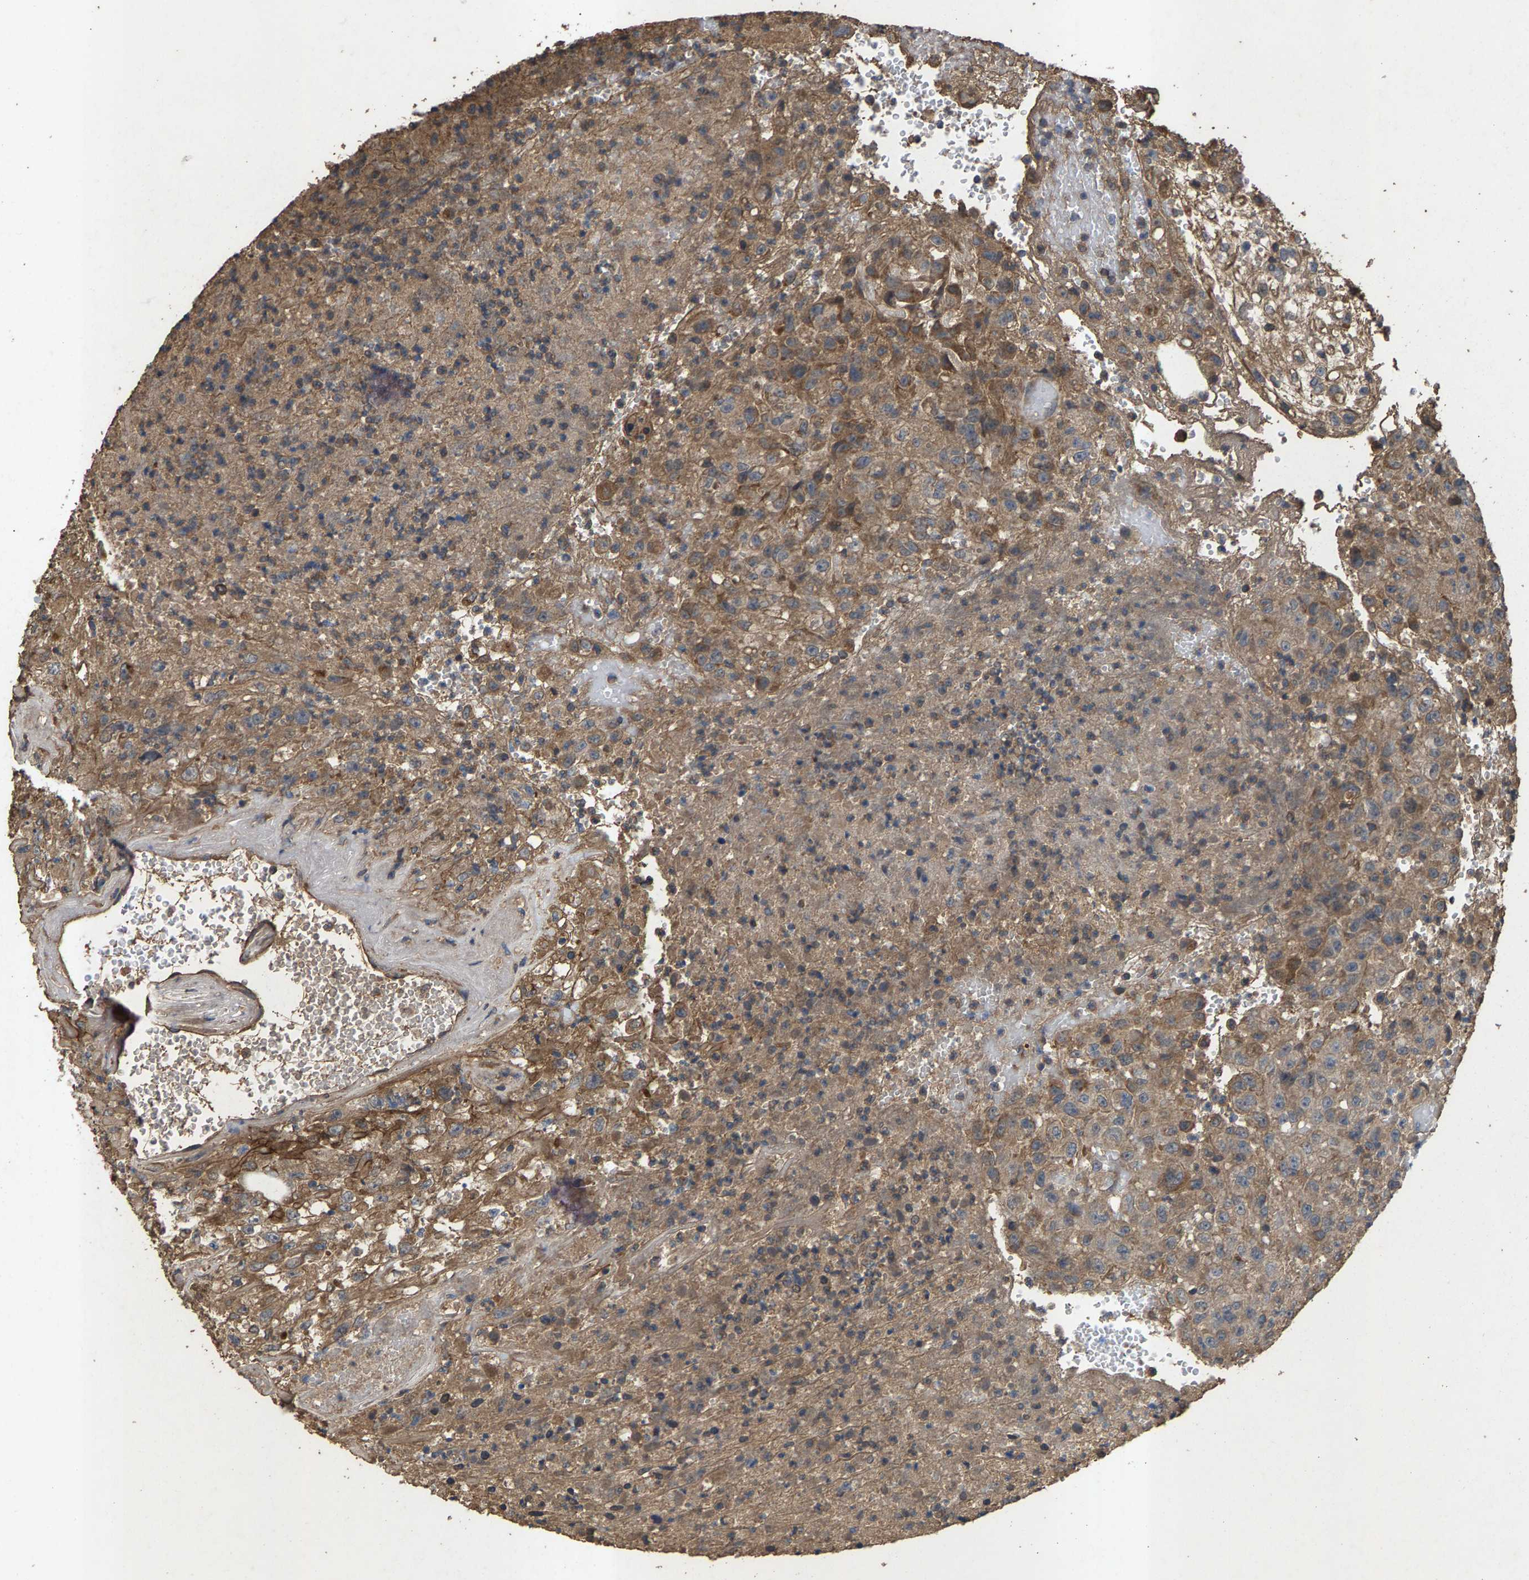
{"staining": {"intensity": "weak", "quantity": ">75%", "location": "cytoplasmic/membranous"}, "tissue": "urothelial cancer", "cell_type": "Tumor cells", "image_type": "cancer", "snomed": [{"axis": "morphology", "description": "Urothelial carcinoma, High grade"}, {"axis": "topography", "description": "Urinary bladder"}], "caption": "Immunohistochemical staining of human urothelial cancer exhibits low levels of weak cytoplasmic/membranous protein expression in about >75% of tumor cells. (DAB IHC, brown staining for protein, blue staining for nuclei).", "gene": "HTRA3", "patient": {"sex": "male", "age": 46}}